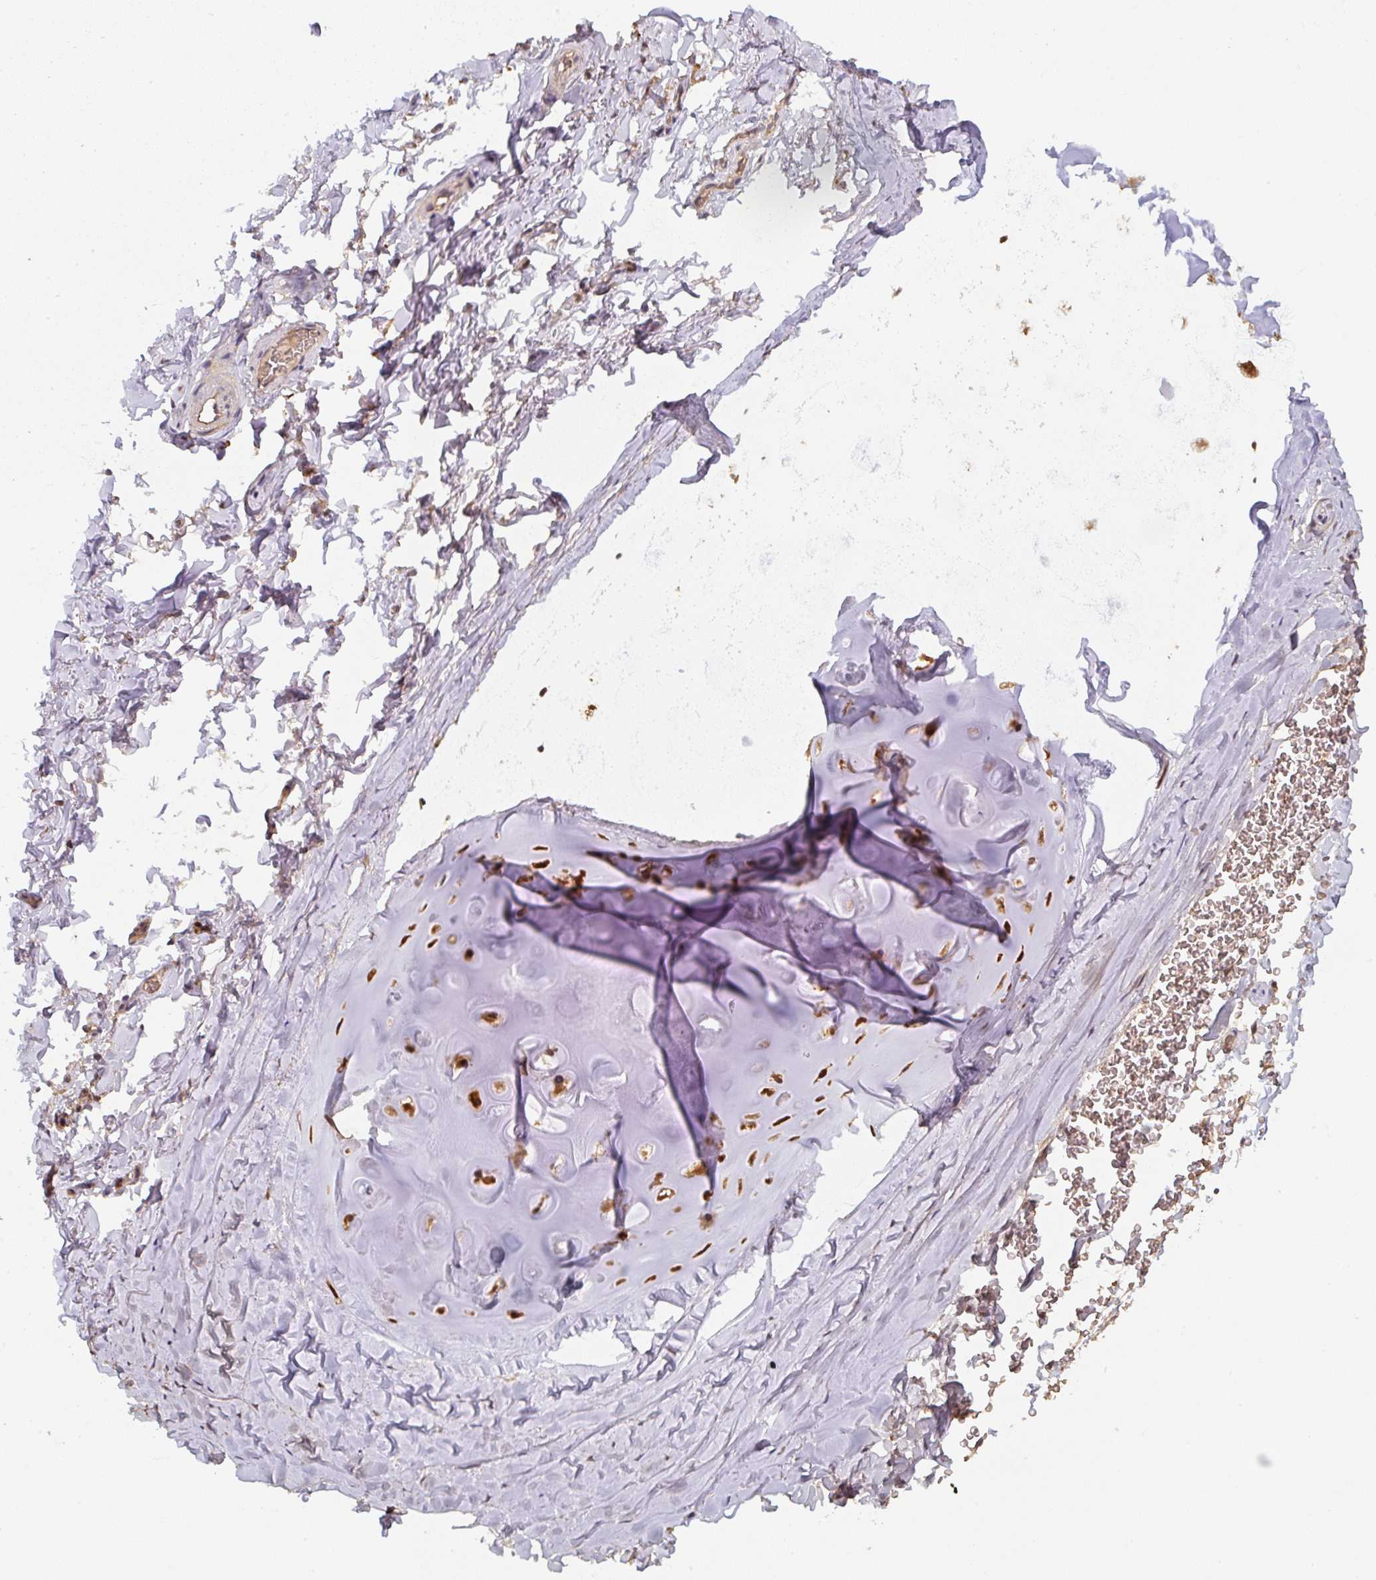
{"staining": {"intensity": "strong", "quantity": "25%-75%", "location": "cytoplasmic/membranous"}, "tissue": "adipose tissue", "cell_type": "Adipocytes", "image_type": "normal", "snomed": [{"axis": "morphology", "description": "Normal tissue, NOS"}, {"axis": "topography", "description": "Cartilage tissue"}, {"axis": "topography", "description": "Bronchus"}, {"axis": "topography", "description": "Peripheral nerve tissue"}], "caption": "This image shows IHC staining of normal adipose tissue, with high strong cytoplasmic/membranous expression in approximately 25%-75% of adipocytes.", "gene": "ST13", "patient": {"sex": "male", "age": 67}}